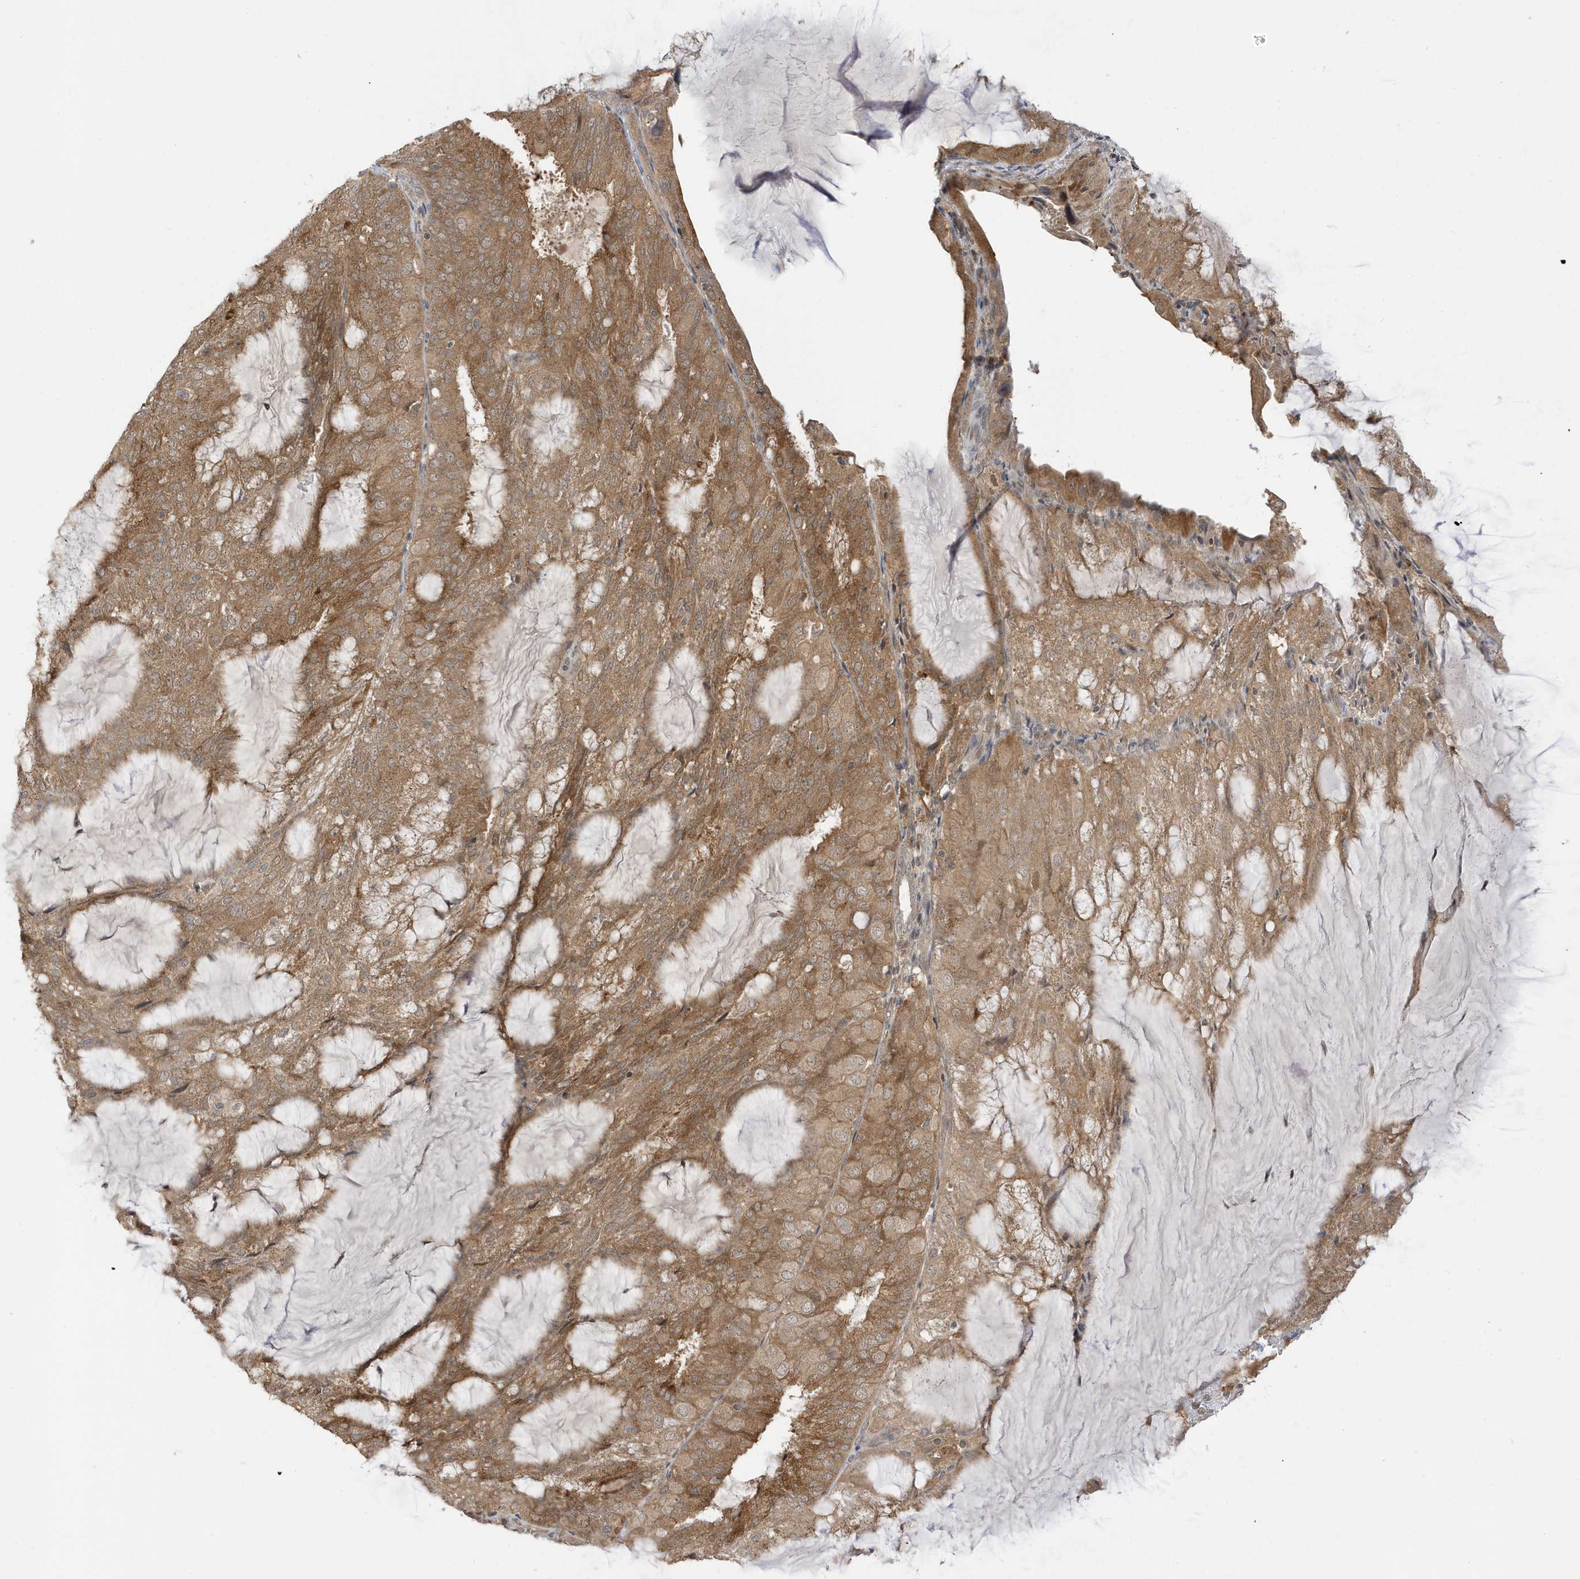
{"staining": {"intensity": "moderate", "quantity": ">75%", "location": "cytoplasmic/membranous"}, "tissue": "endometrial cancer", "cell_type": "Tumor cells", "image_type": "cancer", "snomed": [{"axis": "morphology", "description": "Adenocarcinoma, NOS"}, {"axis": "topography", "description": "Endometrium"}], "caption": "Immunohistochemical staining of human endometrial cancer exhibits moderate cytoplasmic/membranous protein staining in approximately >75% of tumor cells. Immunohistochemistry (ihc) stains the protein of interest in brown and the nuclei are stained blue.", "gene": "TAB3", "patient": {"sex": "female", "age": 81}}